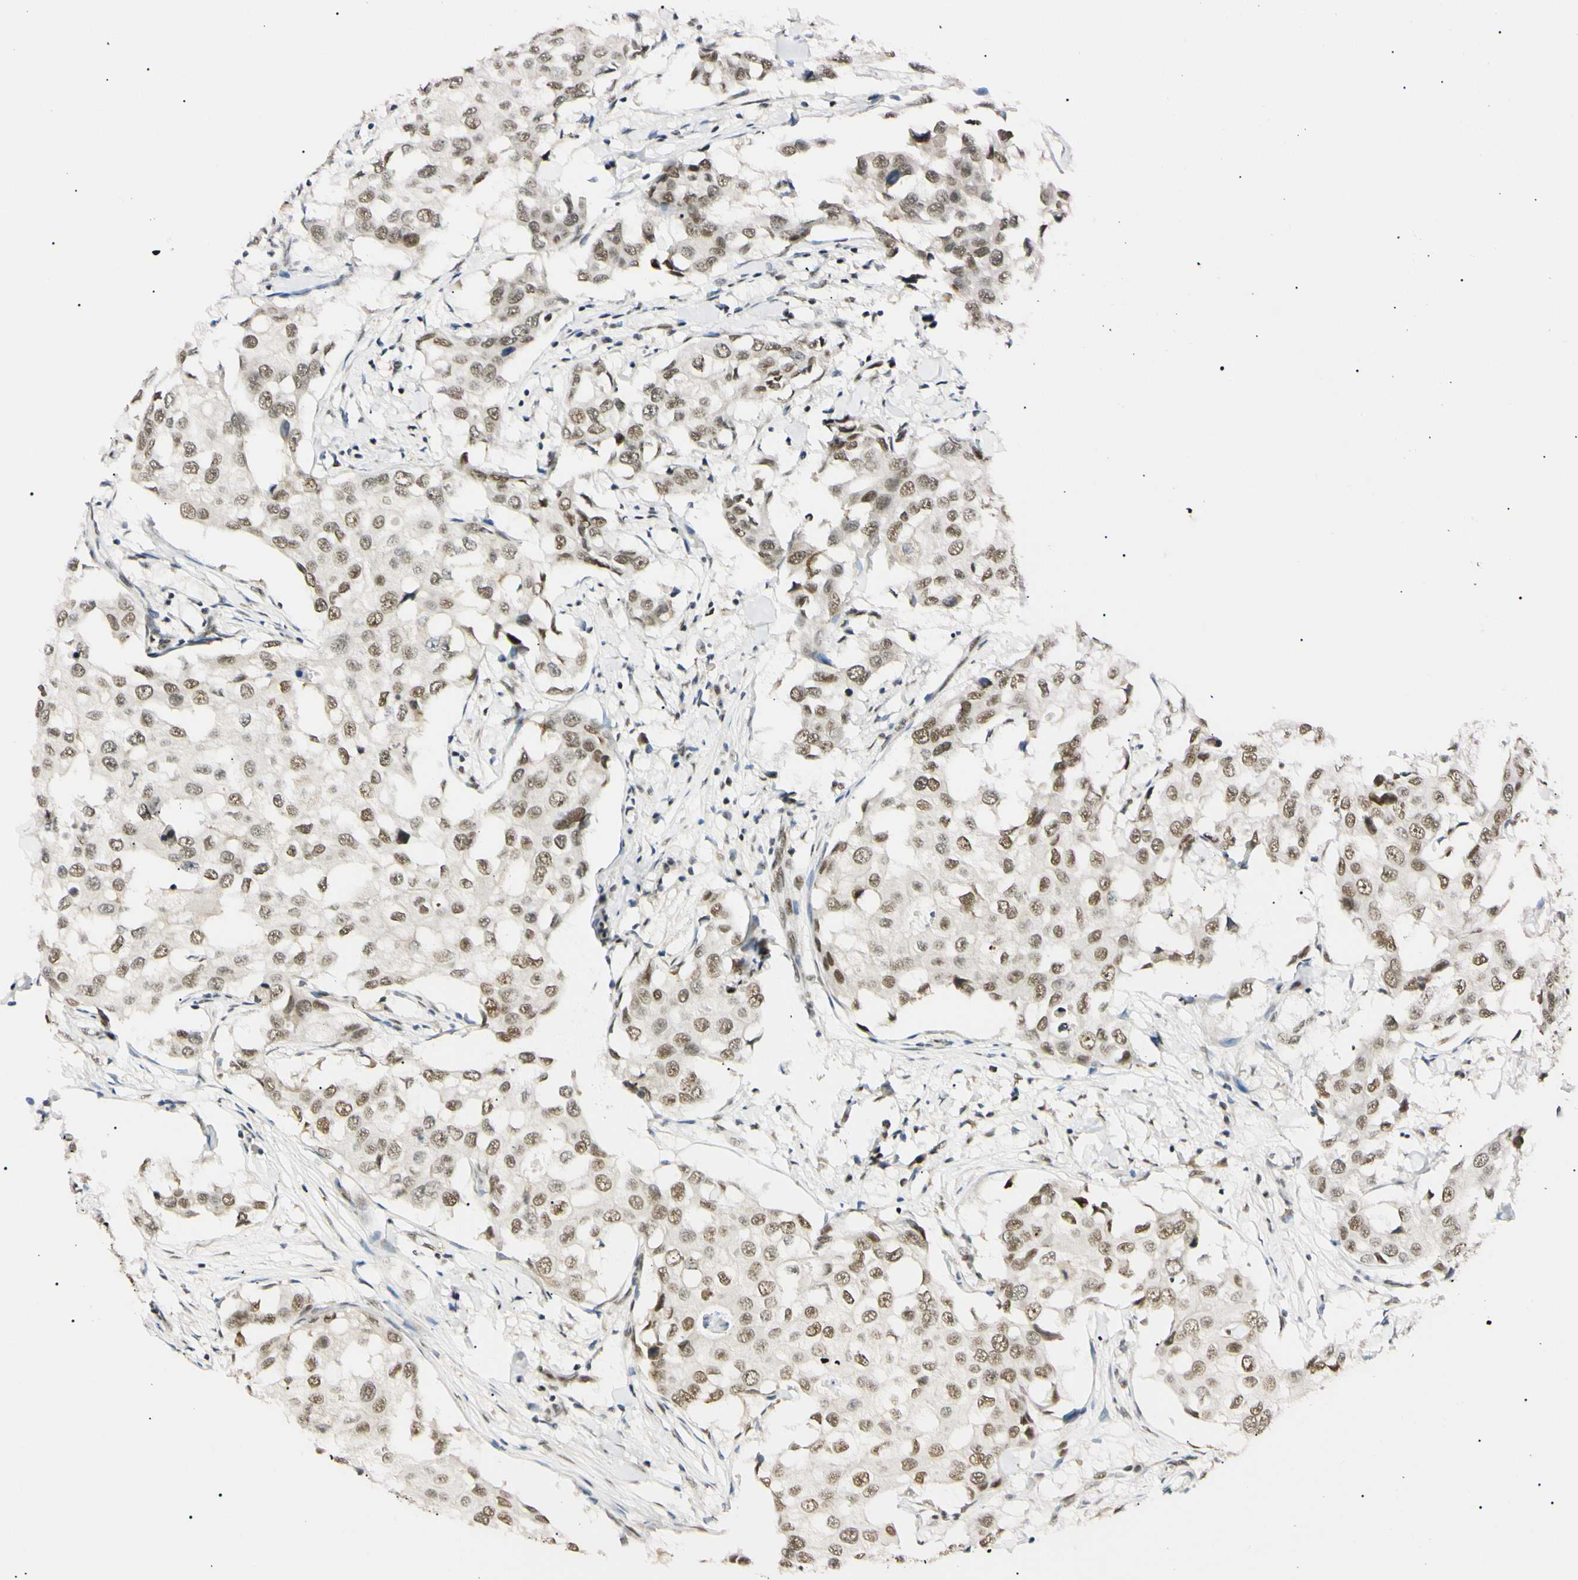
{"staining": {"intensity": "moderate", "quantity": ">75%", "location": "nuclear"}, "tissue": "breast cancer", "cell_type": "Tumor cells", "image_type": "cancer", "snomed": [{"axis": "morphology", "description": "Duct carcinoma"}, {"axis": "topography", "description": "Breast"}], "caption": "Immunohistochemistry (IHC) of human infiltrating ductal carcinoma (breast) displays medium levels of moderate nuclear staining in approximately >75% of tumor cells.", "gene": "ZNF134", "patient": {"sex": "female", "age": 27}}